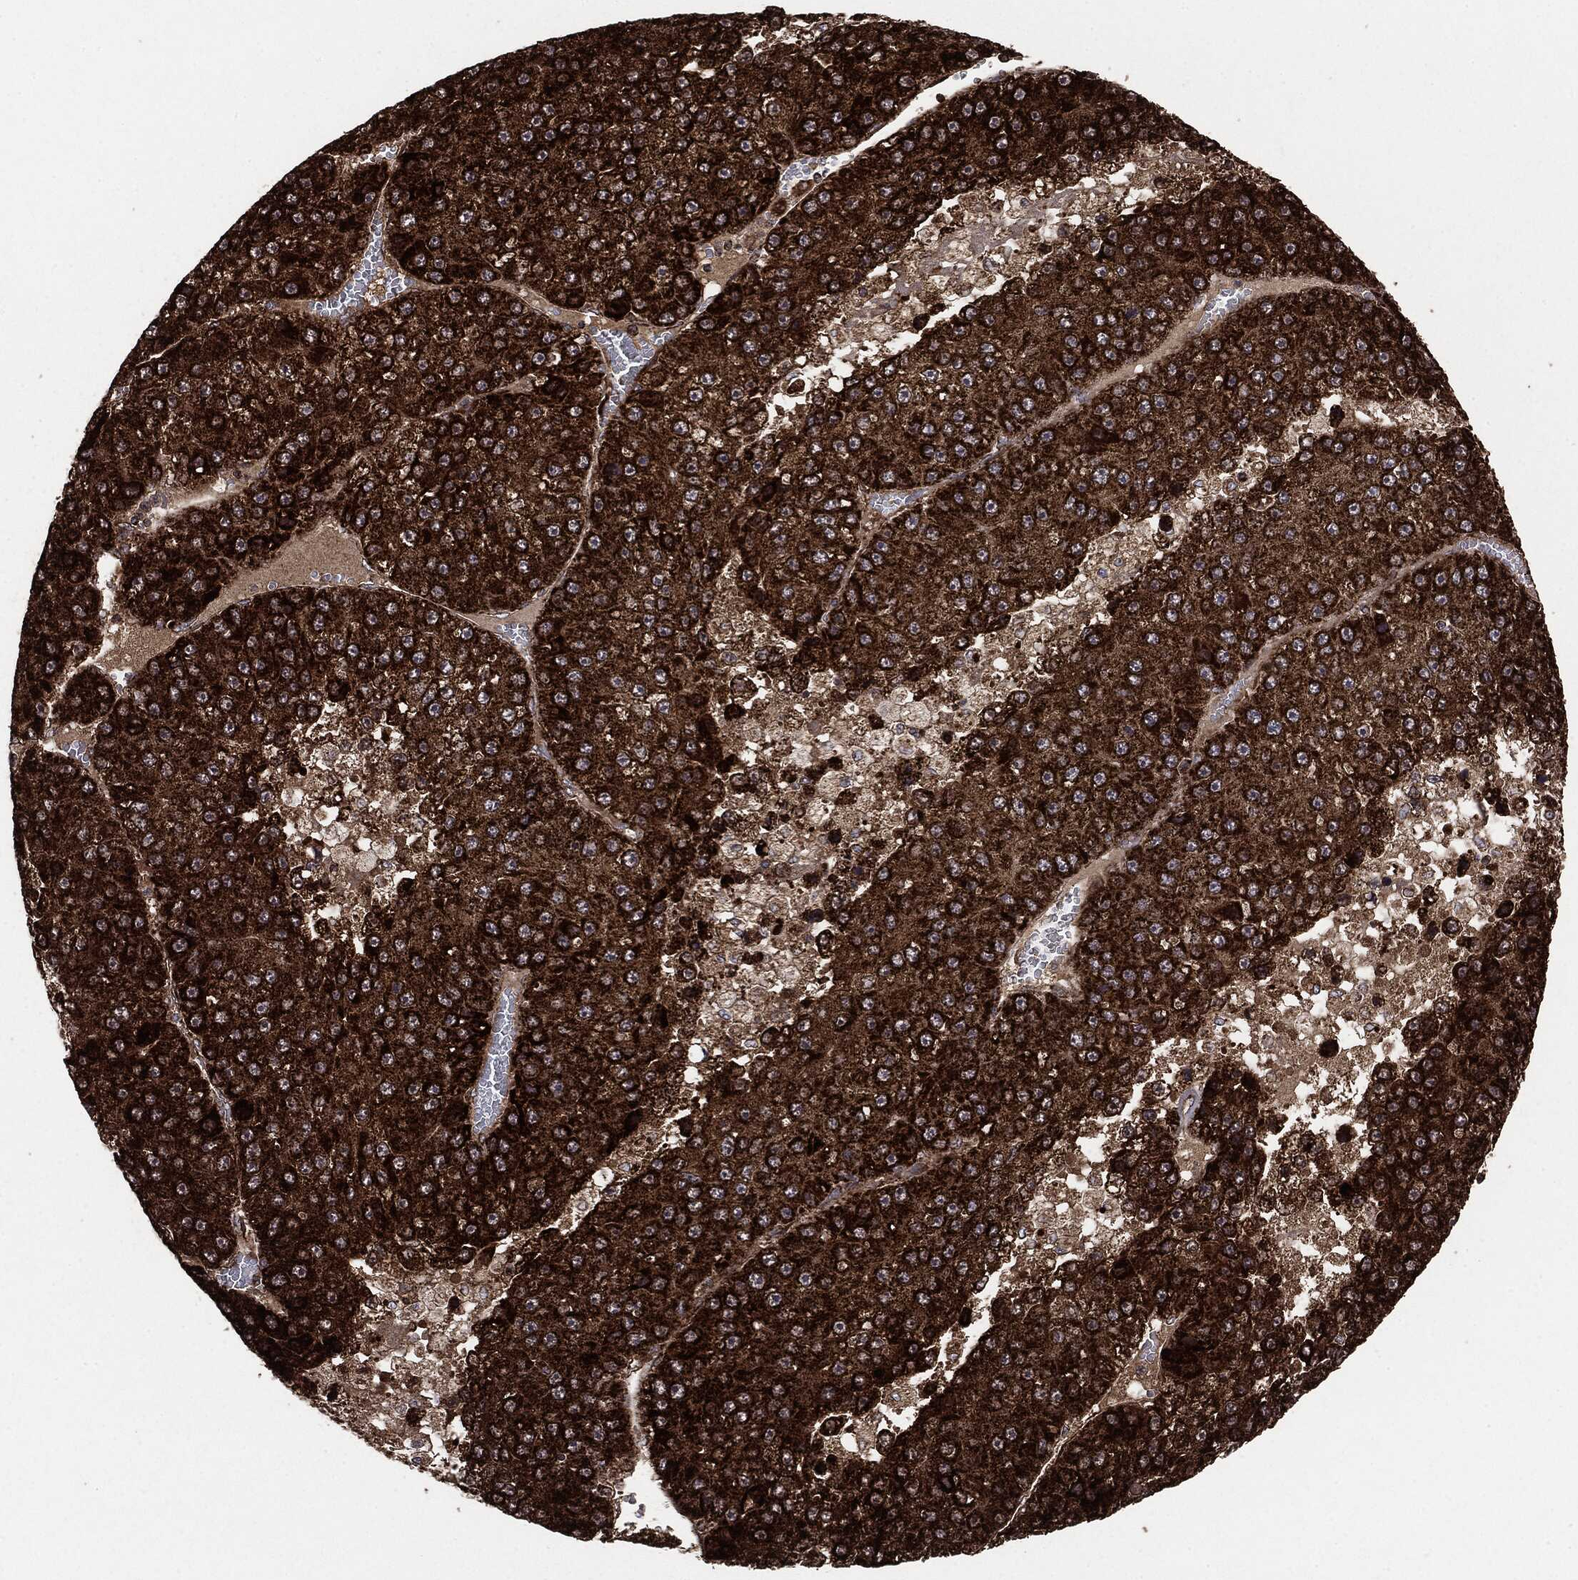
{"staining": {"intensity": "strong", "quantity": ">75%", "location": "cytoplasmic/membranous"}, "tissue": "liver cancer", "cell_type": "Tumor cells", "image_type": "cancer", "snomed": [{"axis": "morphology", "description": "Carcinoma, Hepatocellular, NOS"}, {"axis": "topography", "description": "Liver"}], "caption": "Strong cytoplasmic/membranous protein staining is identified in approximately >75% of tumor cells in liver hepatocellular carcinoma. (DAB = brown stain, brightfield microscopy at high magnification).", "gene": "MAP2K1", "patient": {"sex": "female", "age": 73}}